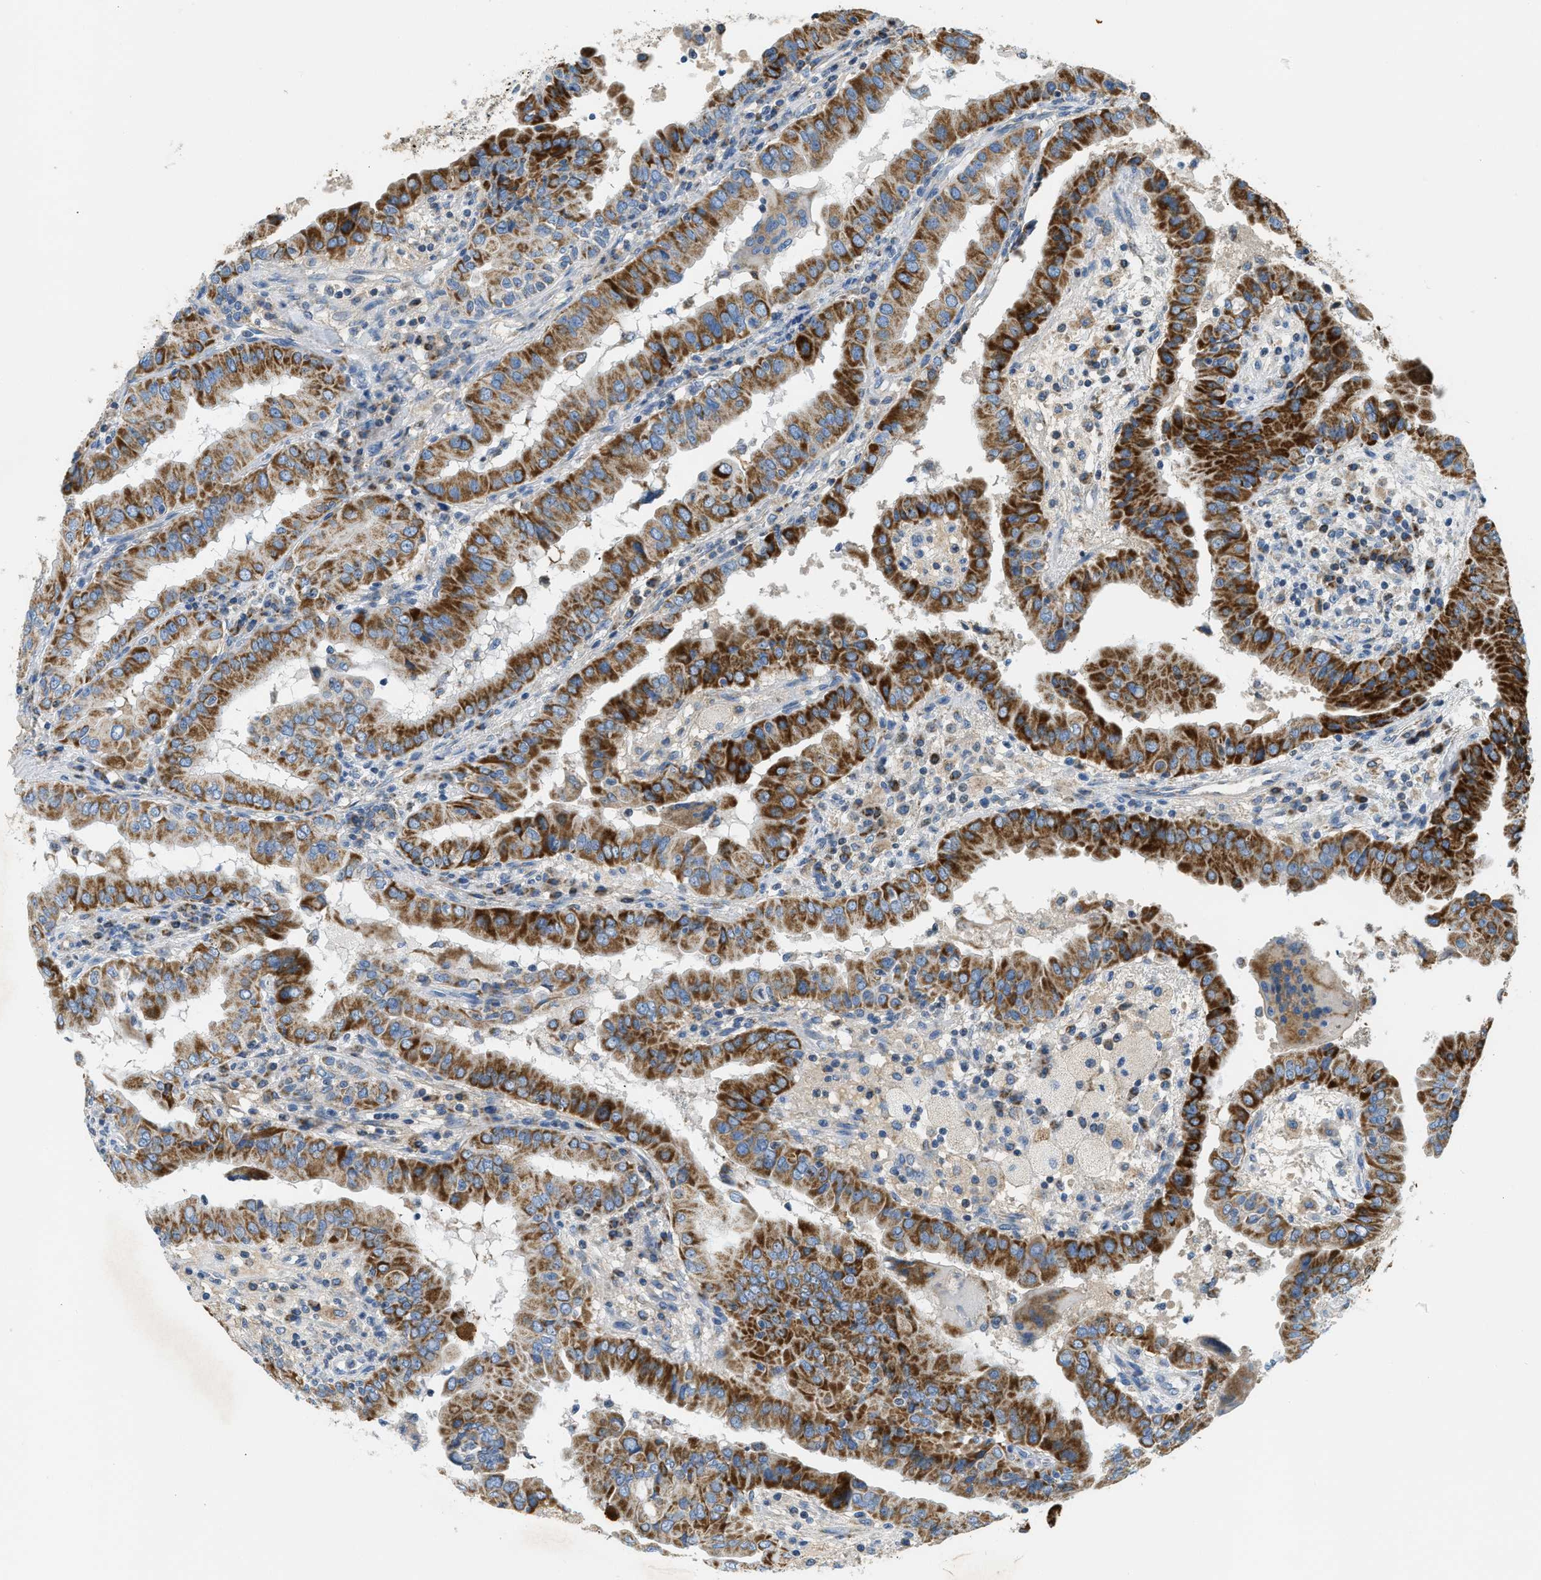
{"staining": {"intensity": "strong", "quantity": ">75%", "location": "cytoplasmic/membranous"}, "tissue": "thyroid cancer", "cell_type": "Tumor cells", "image_type": "cancer", "snomed": [{"axis": "morphology", "description": "Papillary adenocarcinoma, NOS"}, {"axis": "topography", "description": "Thyroid gland"}], "caption": "DAB (3,3'-diaminobenzidine) immunohistochemical staining of thyroid cancer (papillary adenocarcinoma) displays strong cytoplasmic/membranous protein staining in about >75% of tumor cells.", "gene": "ACADVL", "patient": {"sex": "male", "age": 33}}